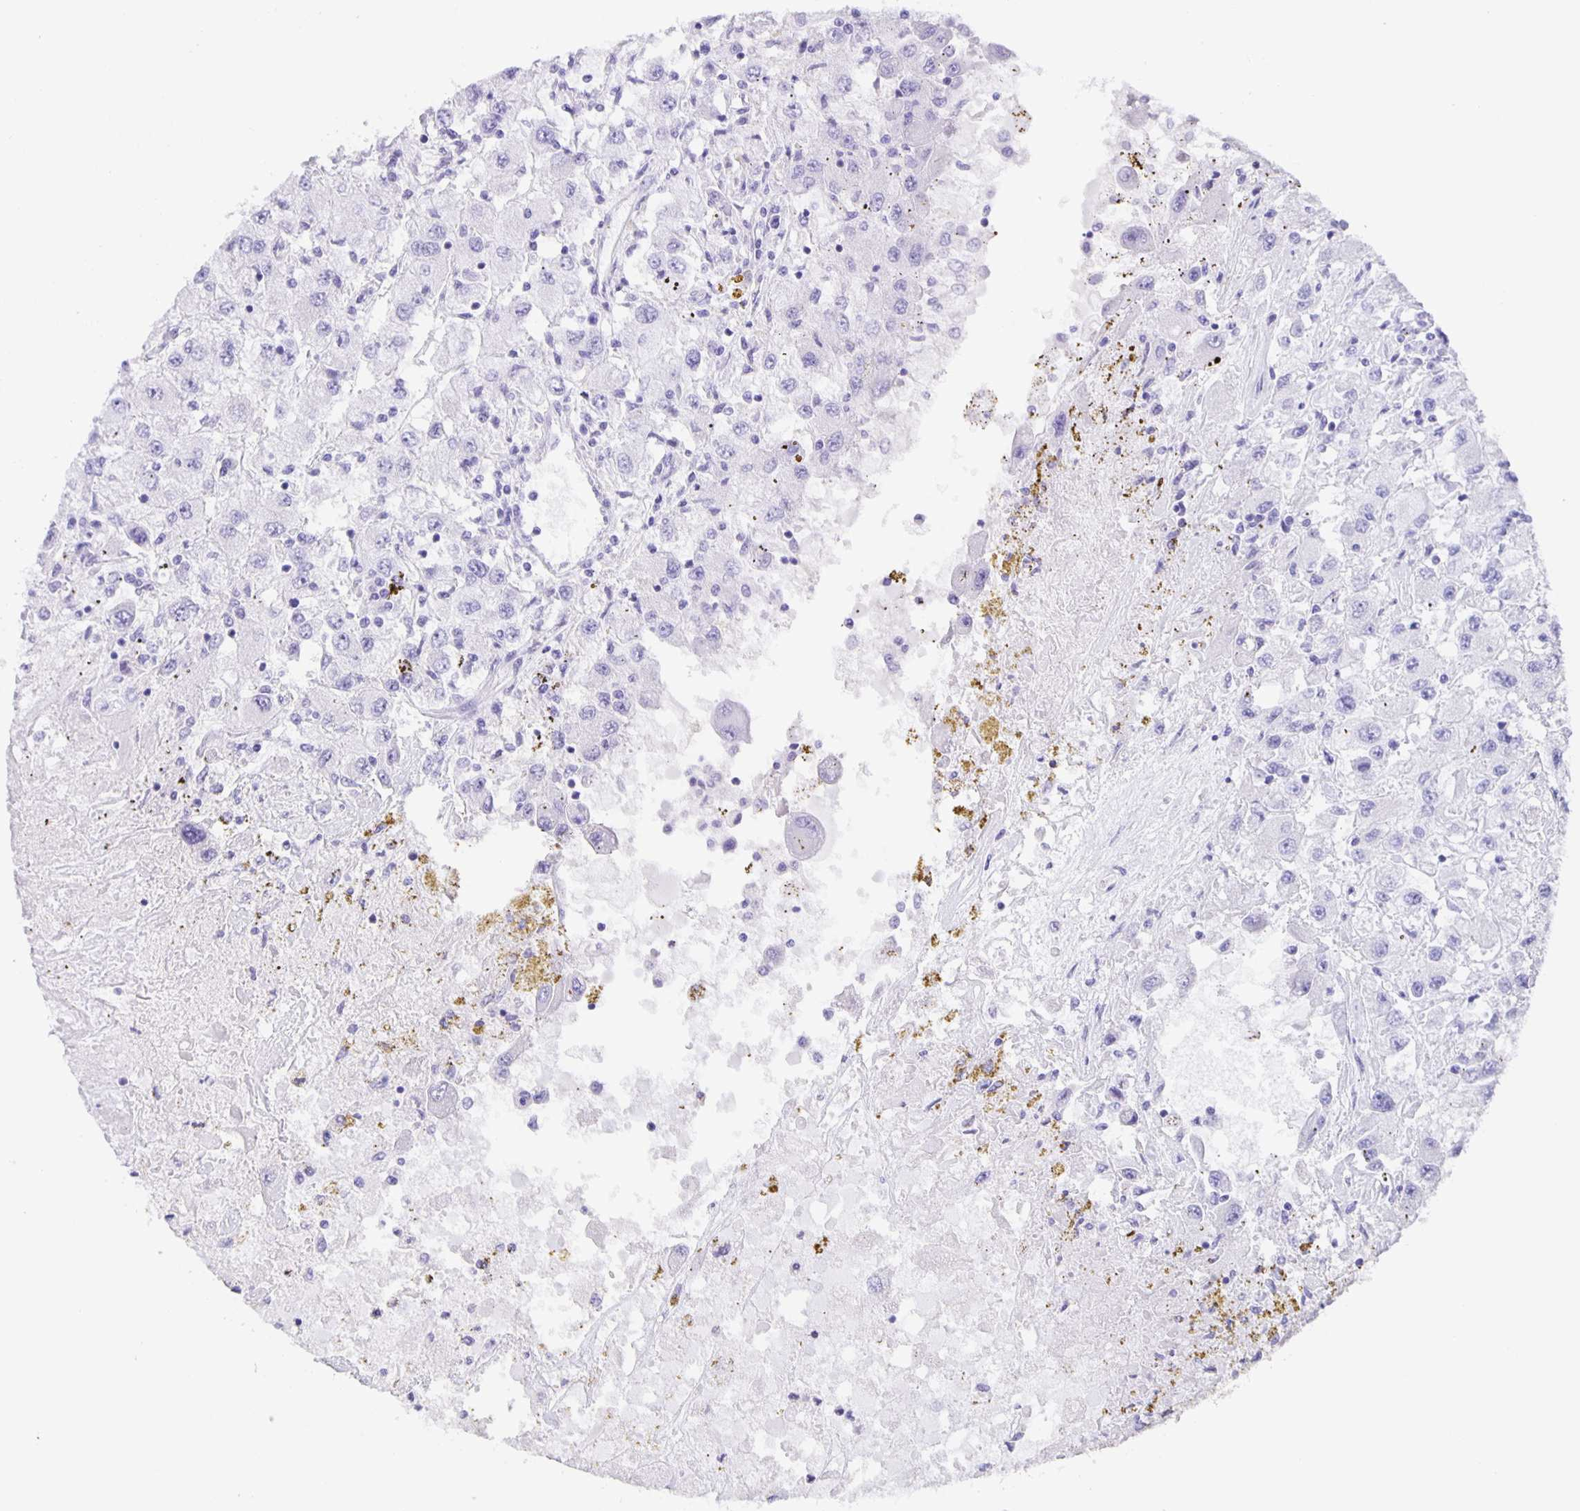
{"staining": {"intensity": "negative", "quantity": "none", "location": "none"}, "tissue": "renal cancer", "cell_type": "Tumor cells", "image_type": "cancer", "snomed": [{"axis": "morphology", "description": "Adenocarcinoma, NOS"}, {"axis": "topography", "description": "Kidney"}], "caption": "High magnification brightfield microscopy of renal cancer stained with DAB (3,3'-diaminobenzidine) (brown) and counterstained with hematoxylin (blue): tumor cells show no significant positivity. The staining was performed using DAB (3,3'-diaminobenzidine) to visualize the protein expression in brown, while the nuclei were stained in blue with hematoxylin (Magnification: 20x).", "gene": "GUCA2A", "patient": {"sex": "female", "age": 67}}